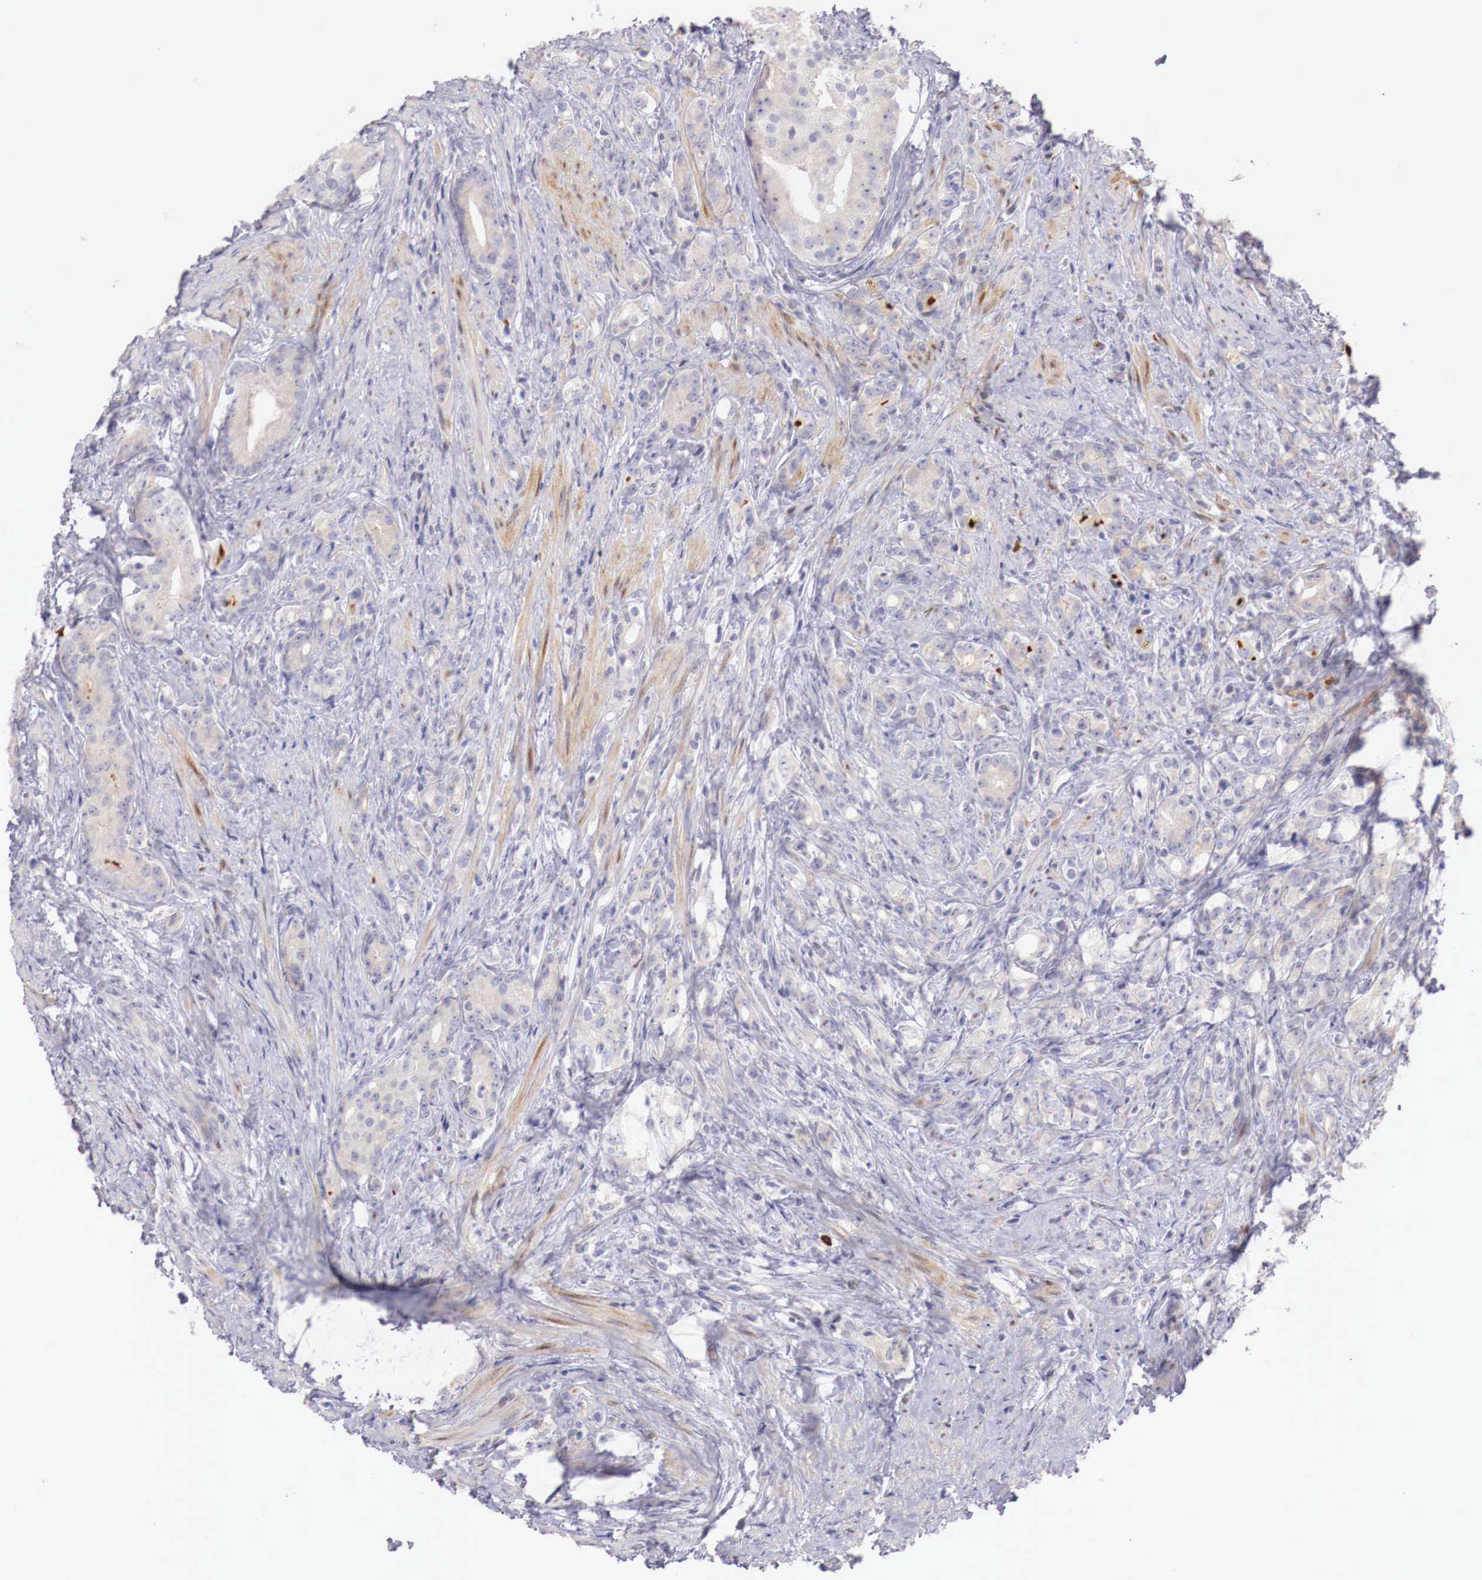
{"staining": {"intensity": "negative", "quantity": "none", "location": "none"}, "tissue": "prostate cancer", "cell_type": "Tumor cells", "image_type": "cancer", "snomed": [{"axis": "morphology", "description": "Adenocarcinoma, Medium grade"}, {"axis": "topography", "description": "Prostate"}], "caption": "Immunohistochemistry of prostate cancer (adenocarcinoma (medium-grade)) demonstrates no expression in tumor cells. (IHC, brightfield microscopy, high magnification).", "gene": "CLCN5", "patient": {"sex": "male", "age": 59}}